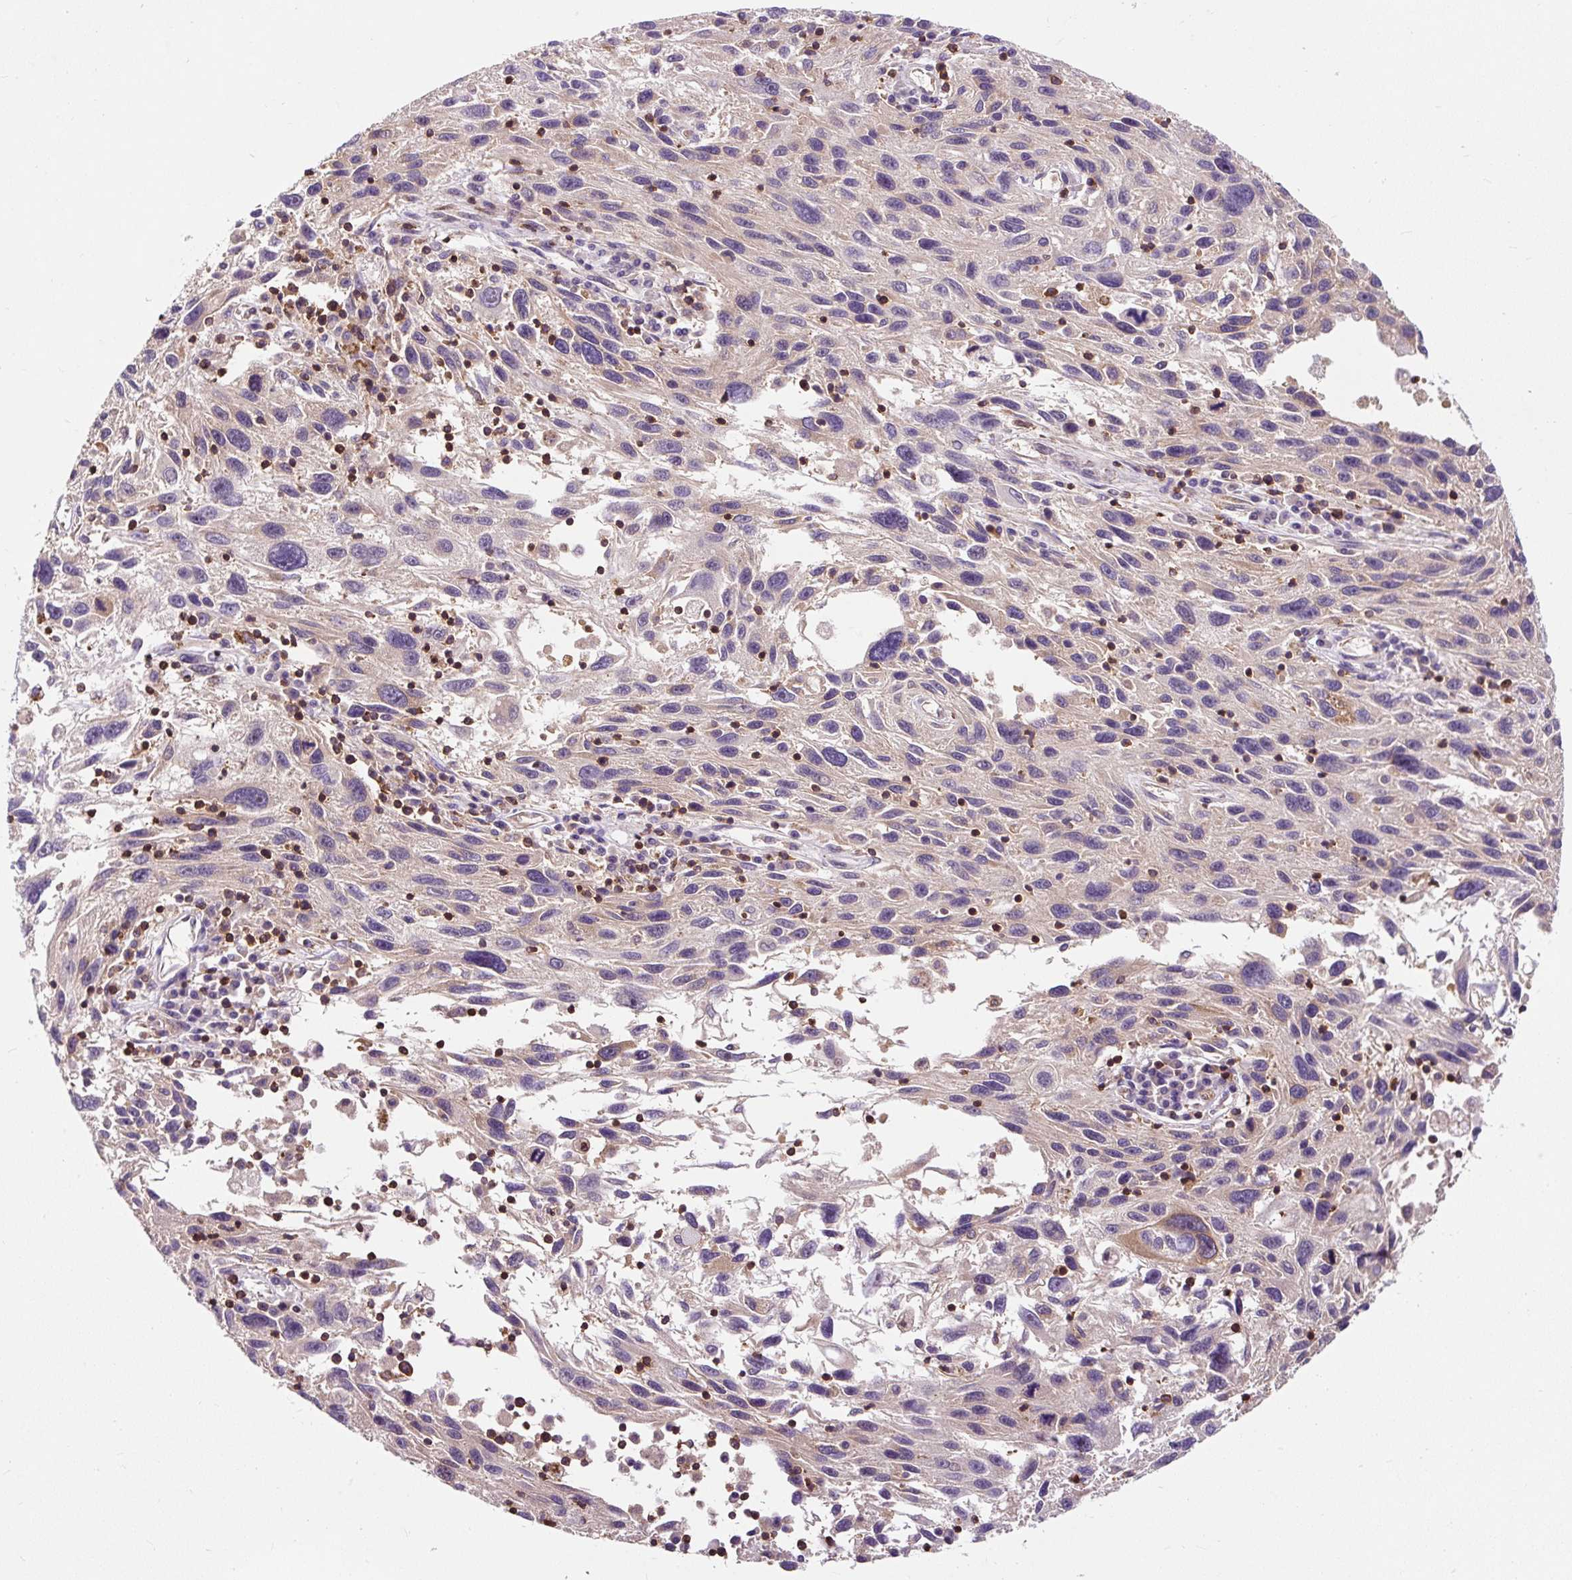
{"staining": {"intensity": "moderate", "quantity": "25%-75%", "location": "cytoplasmic/membranous"}, "tissue": "melanoma", "cell_type": "Tumor cells", "image_type": "cancer", "snomed": [{"axis": "morphology", "description": "Malignant melanoma, NOS"}, {"axis": "topography", "description": "Skin"}], "caption": "Human melanoma stained with a protein marker reveals moderate staining in tumor cells.", "gene": "CISD3", "patient": {"sex": "male", "age": 53}}